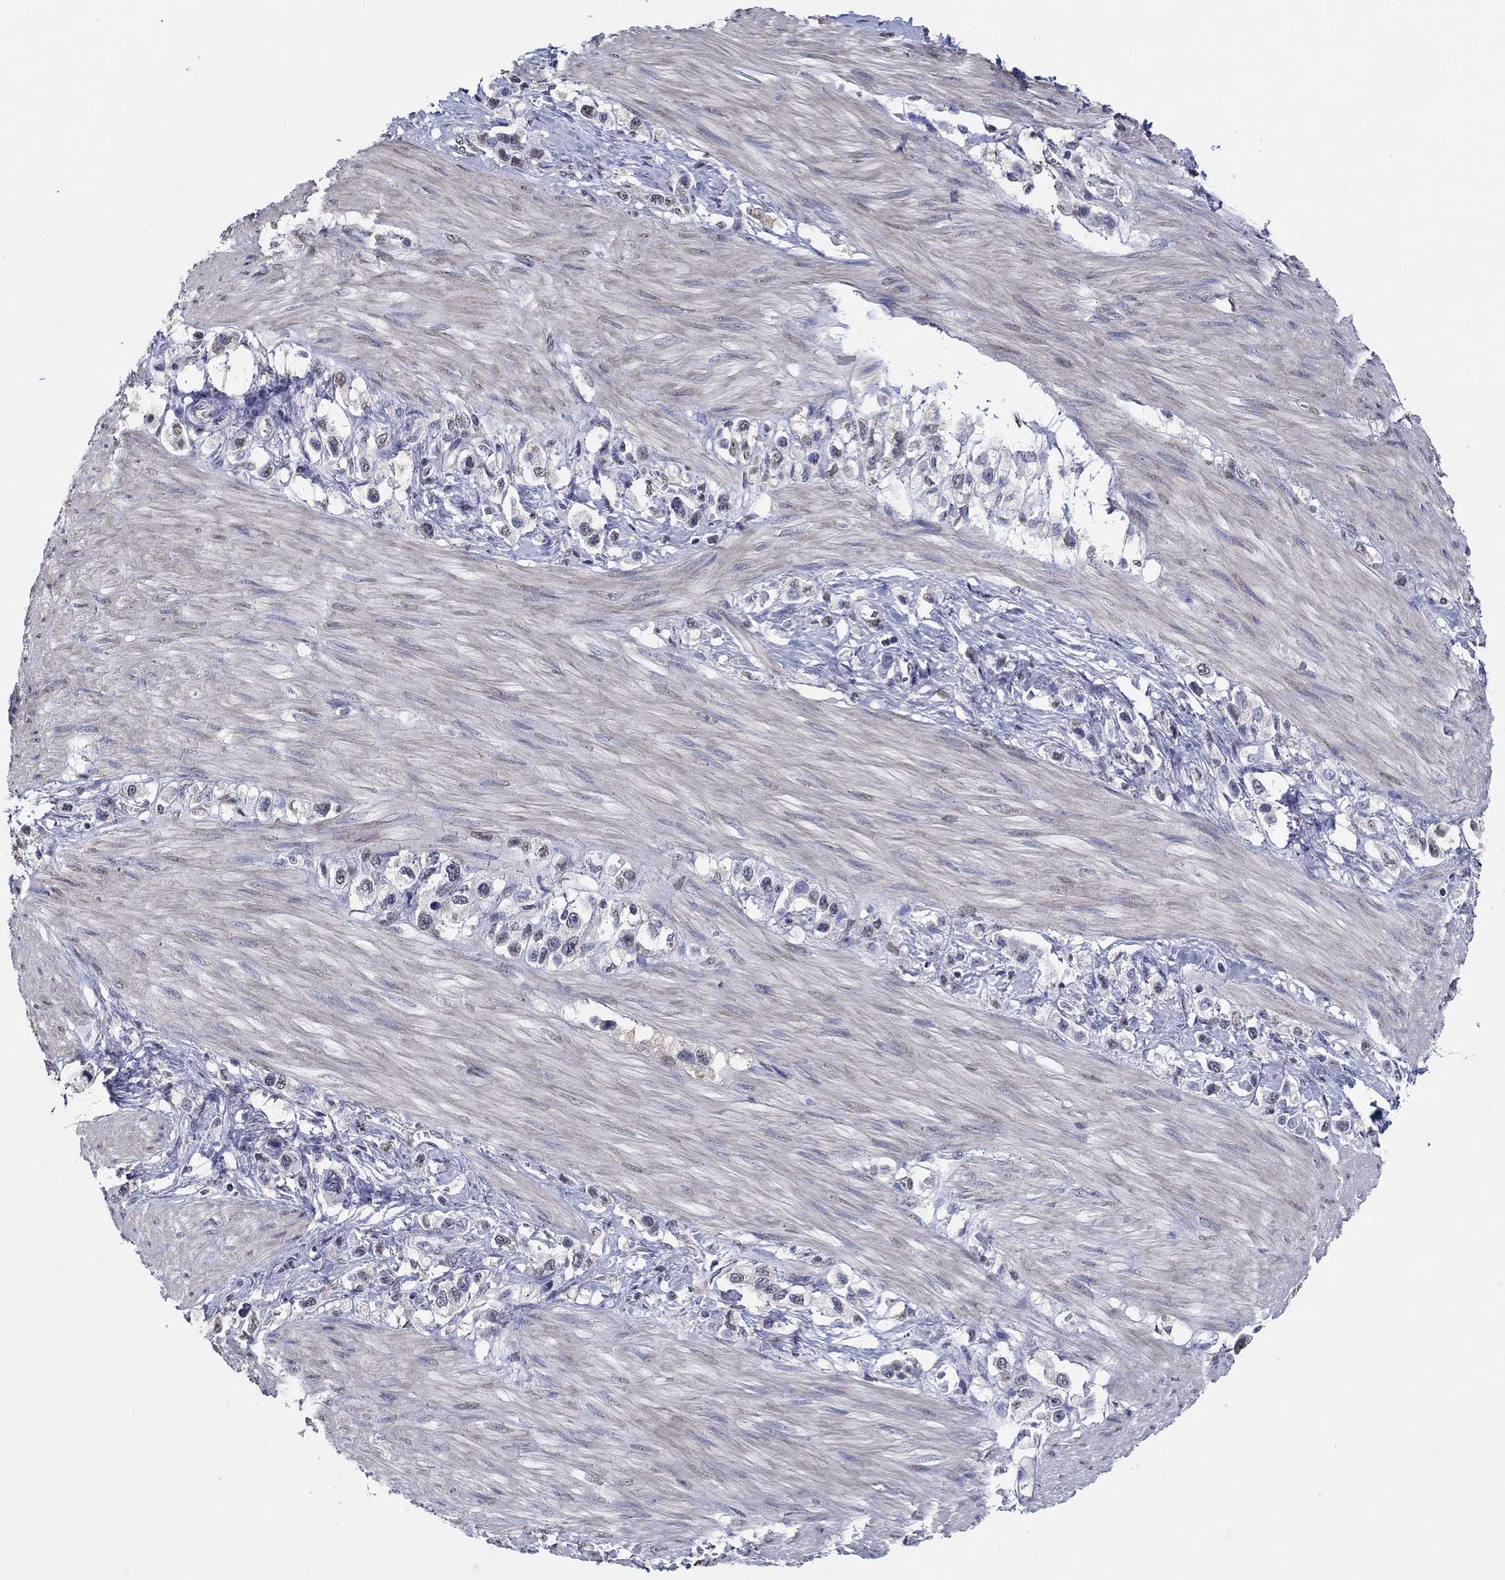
{"staining": {"intensity": "weak", "quantity": "<25%", "location": "cytoplasmic/membranous"}, "tissue": "stomach cancer", "cell_type": "Tumor cells", "image_type": "cancer", "snomed": [{"axis": "morphology", "description": "Normal tissue, NOS"}, {"axis": "morphology", "description": "Adenocarcinoma, NOS"}, {"axis": "morphology", "description": "Adenocarcinoma, High grade"}, {"axis": "topography", "description": "Stomach, upper"}, {"axis": "topography", "description": "Stomach"}], "caption": "Immunohistochemistry image of neoplastic tissue: human stomach cancer (high-grade adenocarcinoma) stained with DAB (3,3'-diaminobenzidine) exhibits no significant protein positivity in tumor cells.", "gene": "PDE1B", "patient": {"sex": "female", "age": 65}}